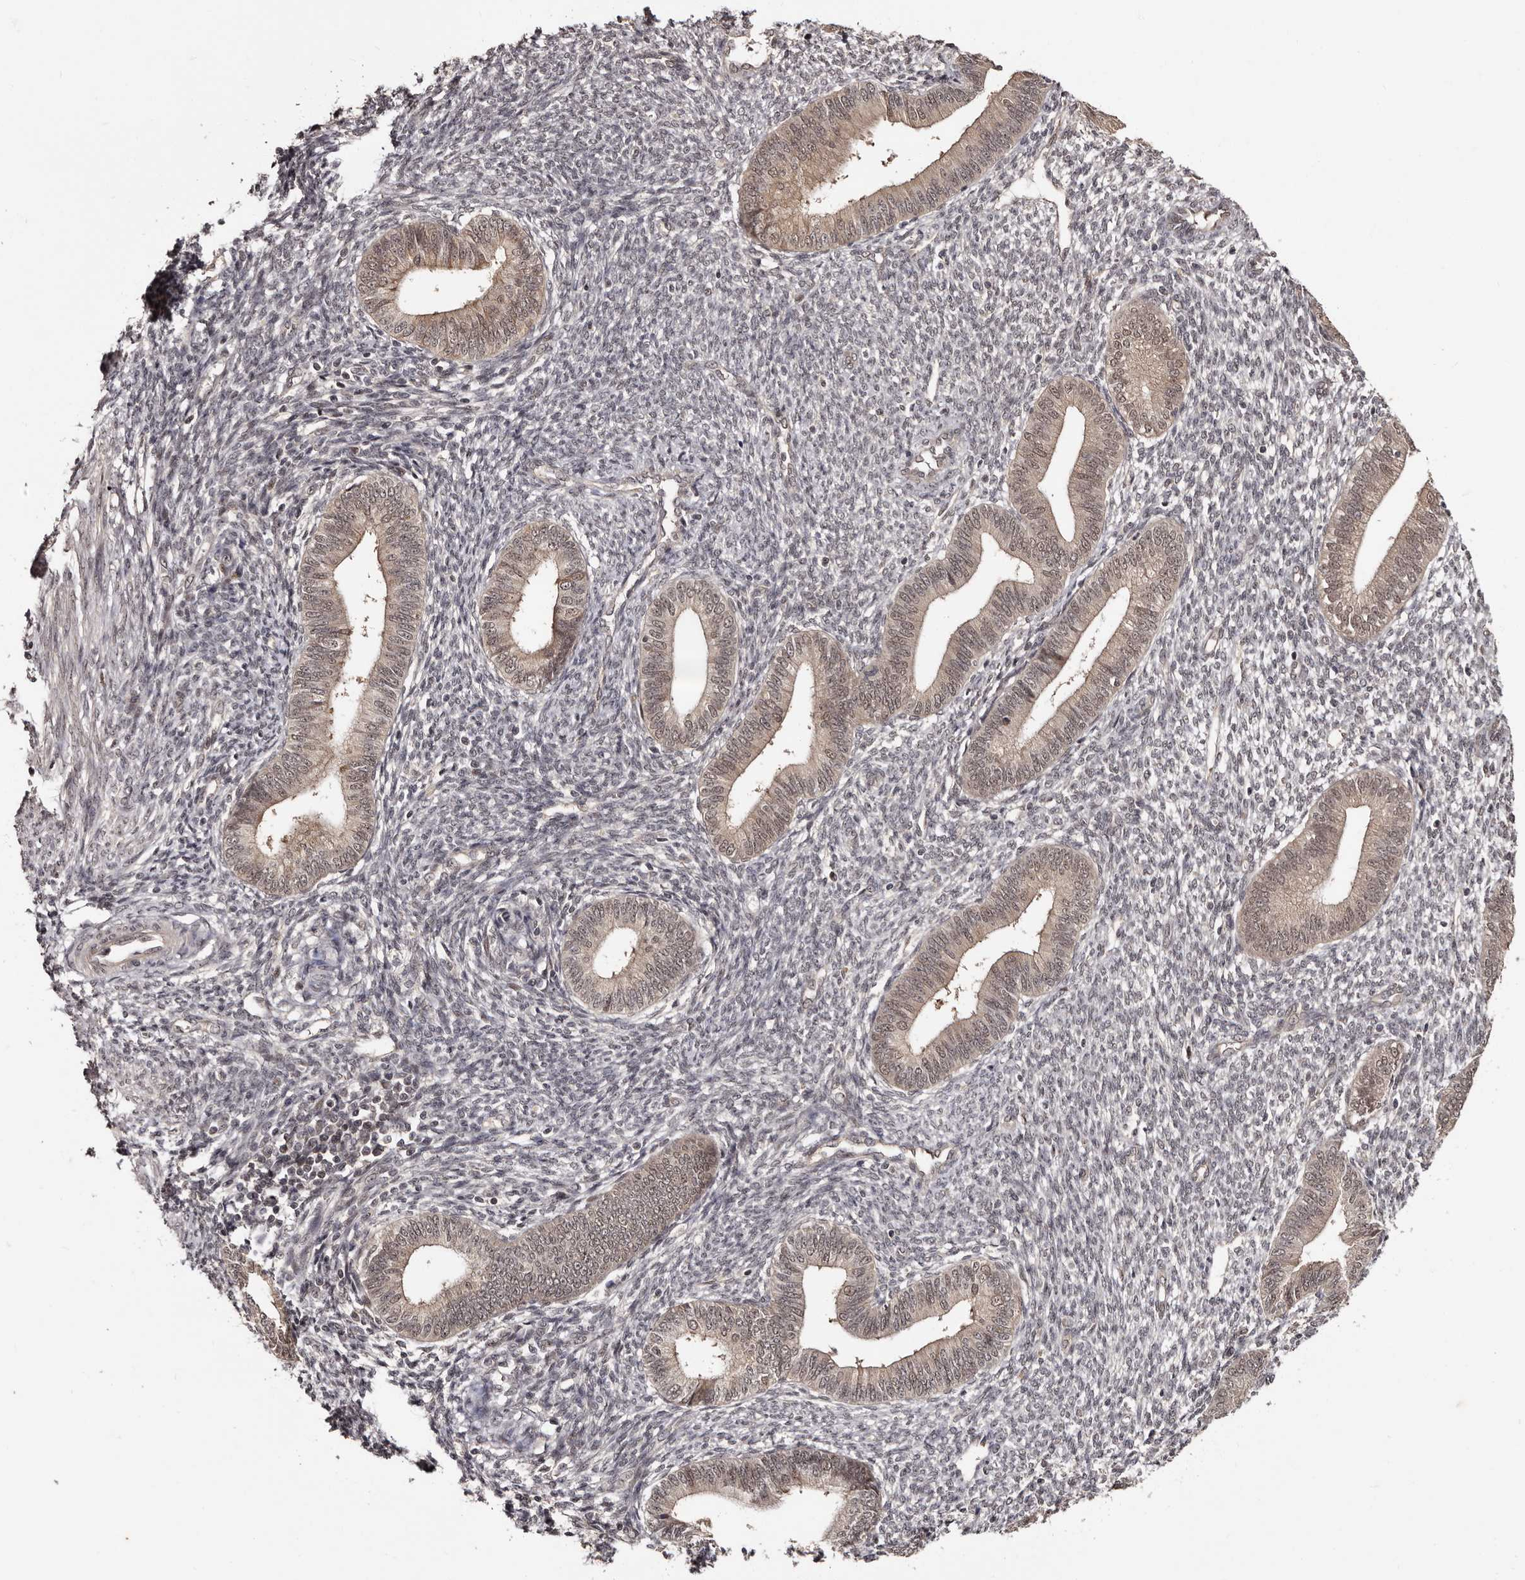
{"staining": {"intensity": "negative", "quantity": "none", "location": "none"}, "tissue": "endometrium", "cell_type": "Cells in endometrial stroma", "image_type": "normal", "snomed": [{"axis": "morphology", "description": "Normal tissue, NOS"}, {"axis": "topography", "description": "Endometrium"}], "caption": "The image displays no significant staining in cells in endometrial stroma of endometrium.", "gene": "TBC1D22B", "patient": {"sex": "female", "age": 46}}